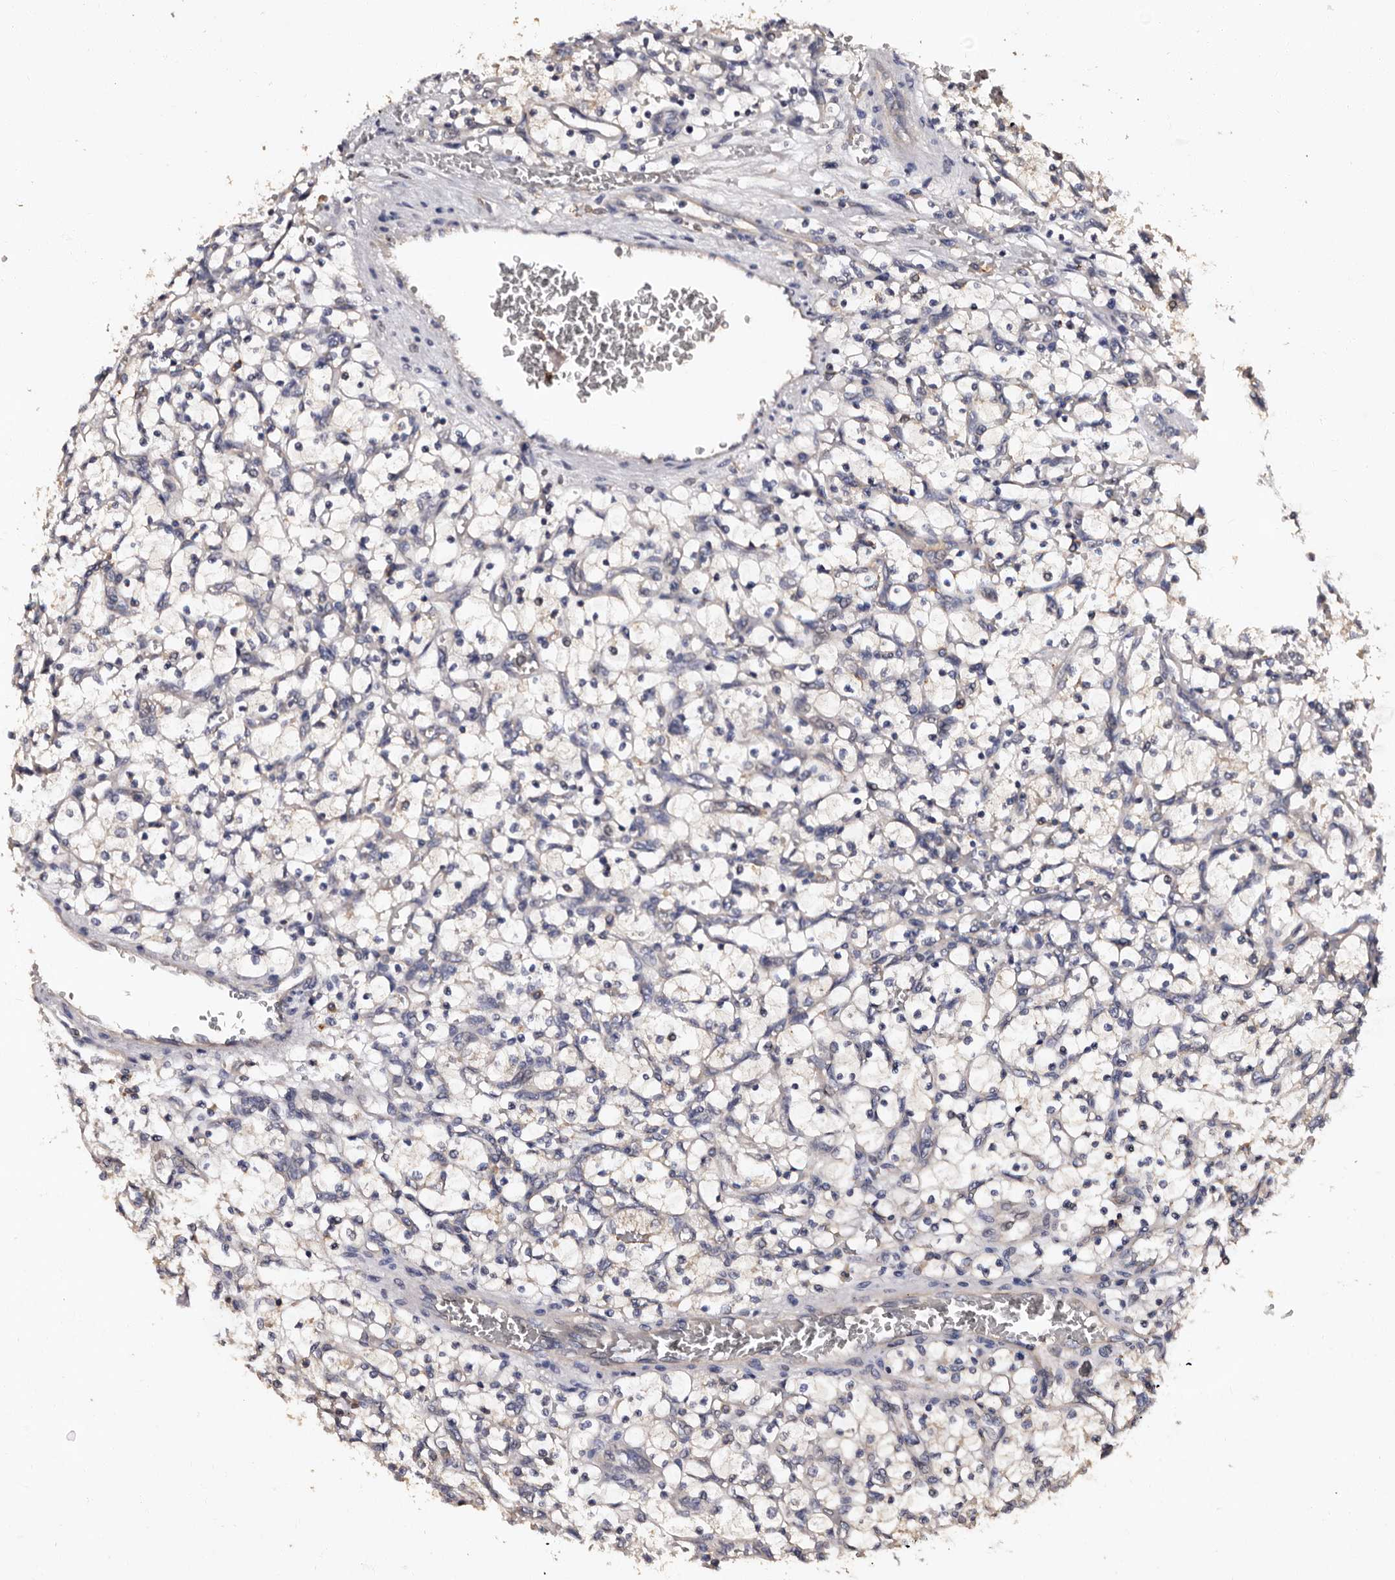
{"staining": {"intensity": "negative", "quantity": "none", "location": "none"}, "tissue": "renal cancer", "cell_type": "Tumor cells", "image_type": "cancer", "snomed": [{"axis": "morphology", "description": "Adenocarcinoma, NOS"}, {"axis": "topography", "description": "Kidney"}], "caption": "Protein analysis of renal cancer displays no significant expression in tumor cells.", "gene": "ADCK5", "patient": {"sex": "female", "age": 69}}